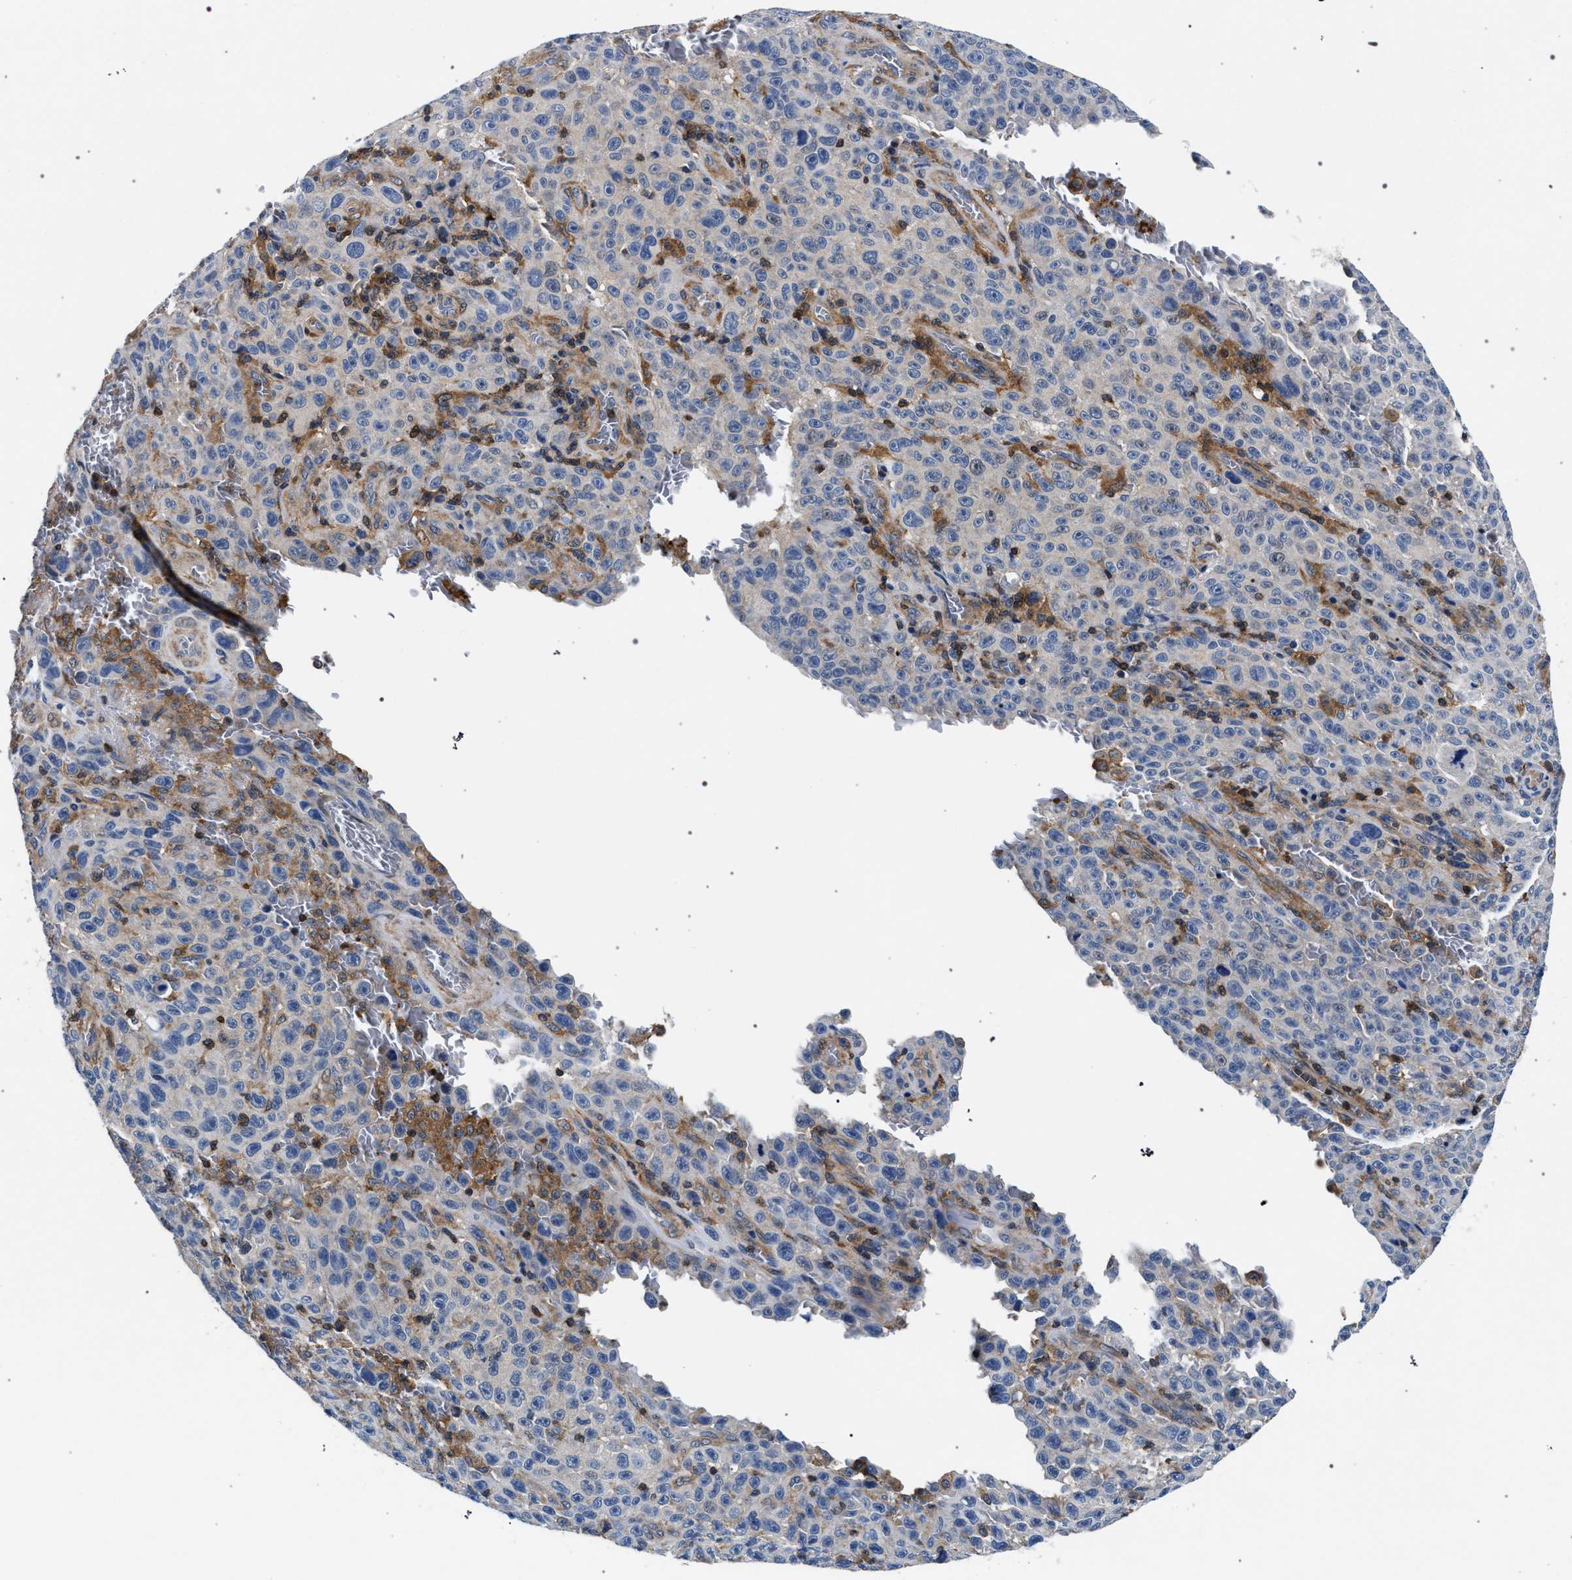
{"staining": {"intensity": "negative", "quantity": "none", "location": "none"}, "tissue": "melanoma", "cell_type": "Tumor cells", "image_type": "cancer", "snomed": [{"axis": "morphology", "description": "Malignant melanoma, NOS"}, {"axis": "topography", "description": "Skin"}], "caption": "Tumor cells are negative for protein expression in human malignant melanoma.", "gene": "LASP1", "patient": {"sex": "female", "age": 82}}